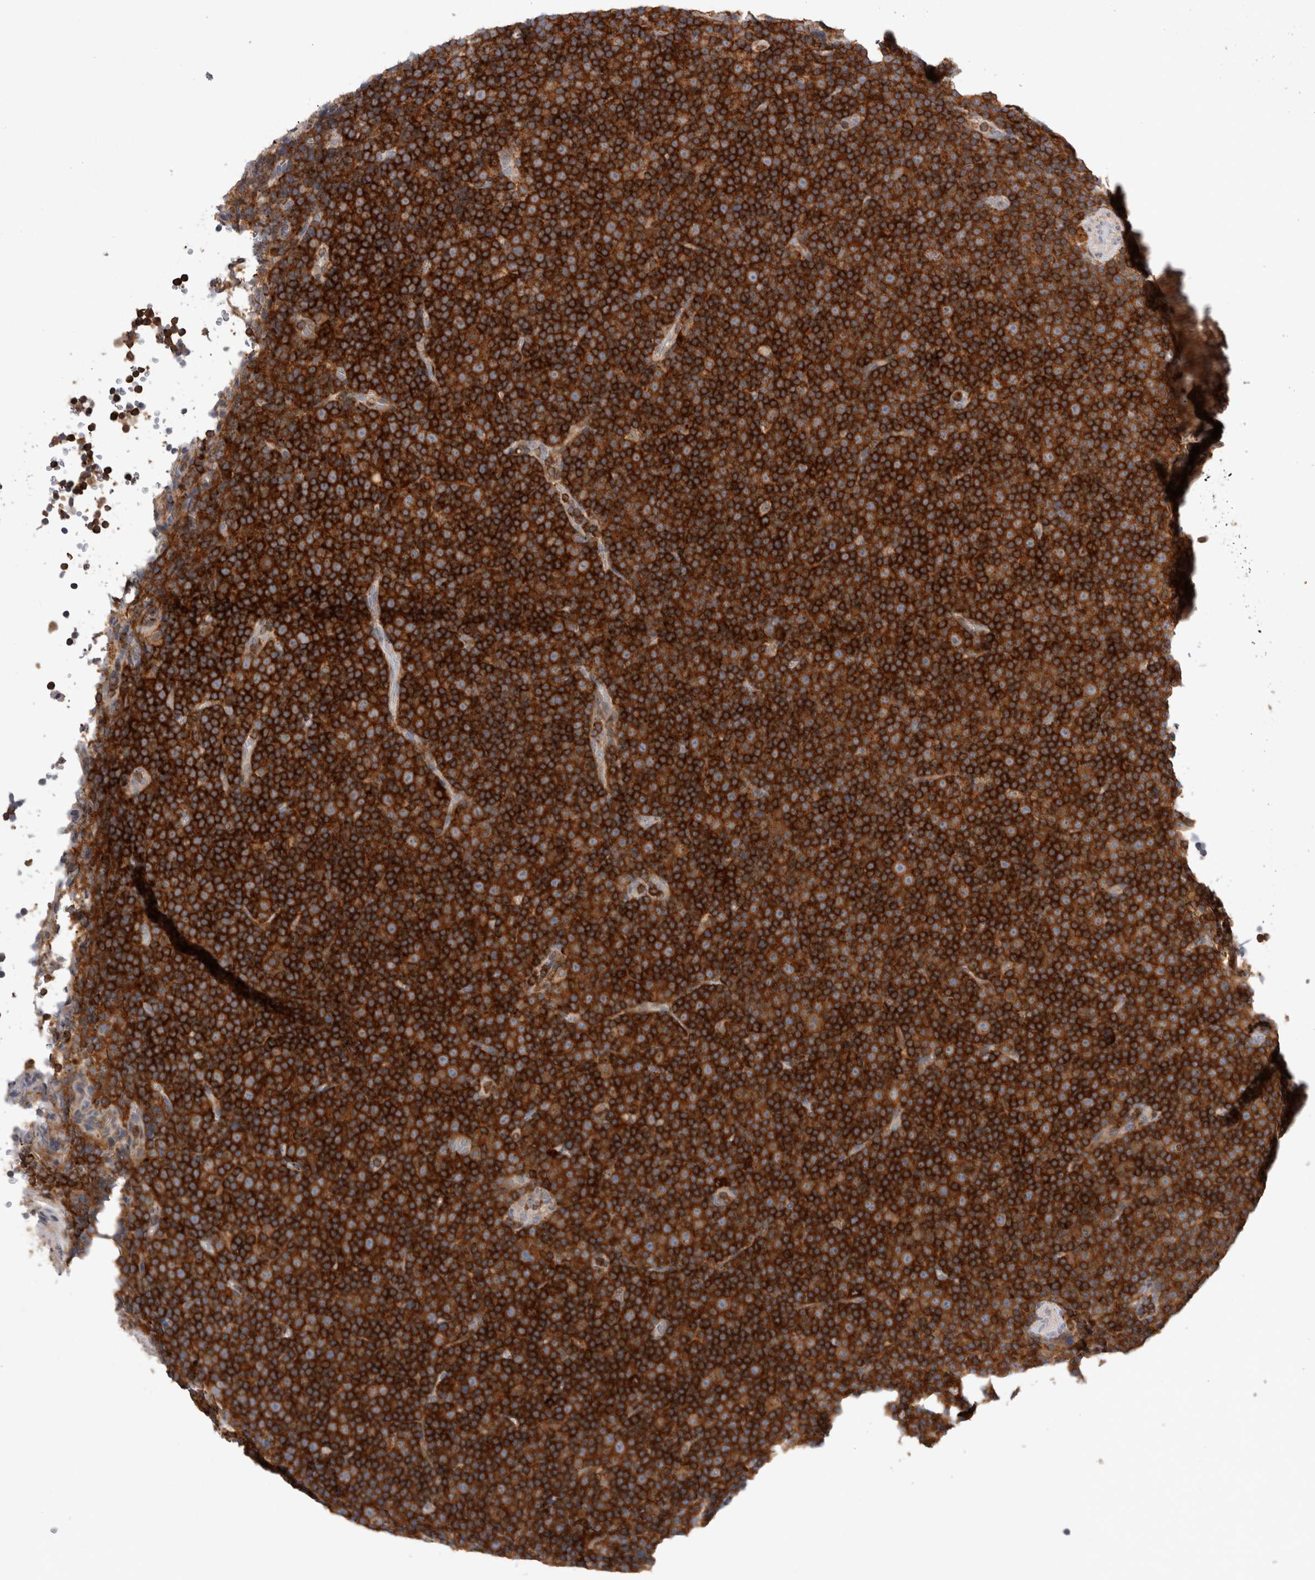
{"staining": {"intensity": "strong", "quantity": ">75%", "location": "cytoplasmic/membranous"}, "tissue": "lymphoma", "cell_type": "Tumor cells", "image_type": "cancer", "snomed": [{"axis": "morphology", "description": "Malignant lymphoma, non-Hodgkin's type, Low grade"}, {"axis": "topography", "description": "Lymph node"}], "caption": "Tumor cells display high levels of strong cytoplasmic/membranous staining in about >75% of cells in low-grade malignant lymphoma, non-Hodgkin's type. (Stains: DAB in brown, nuclei in blue, Microscopy: brightfield microscopy at high magnification).", "gene": "CCDC88B", "patient": {"sex": "female", "age": 67}}